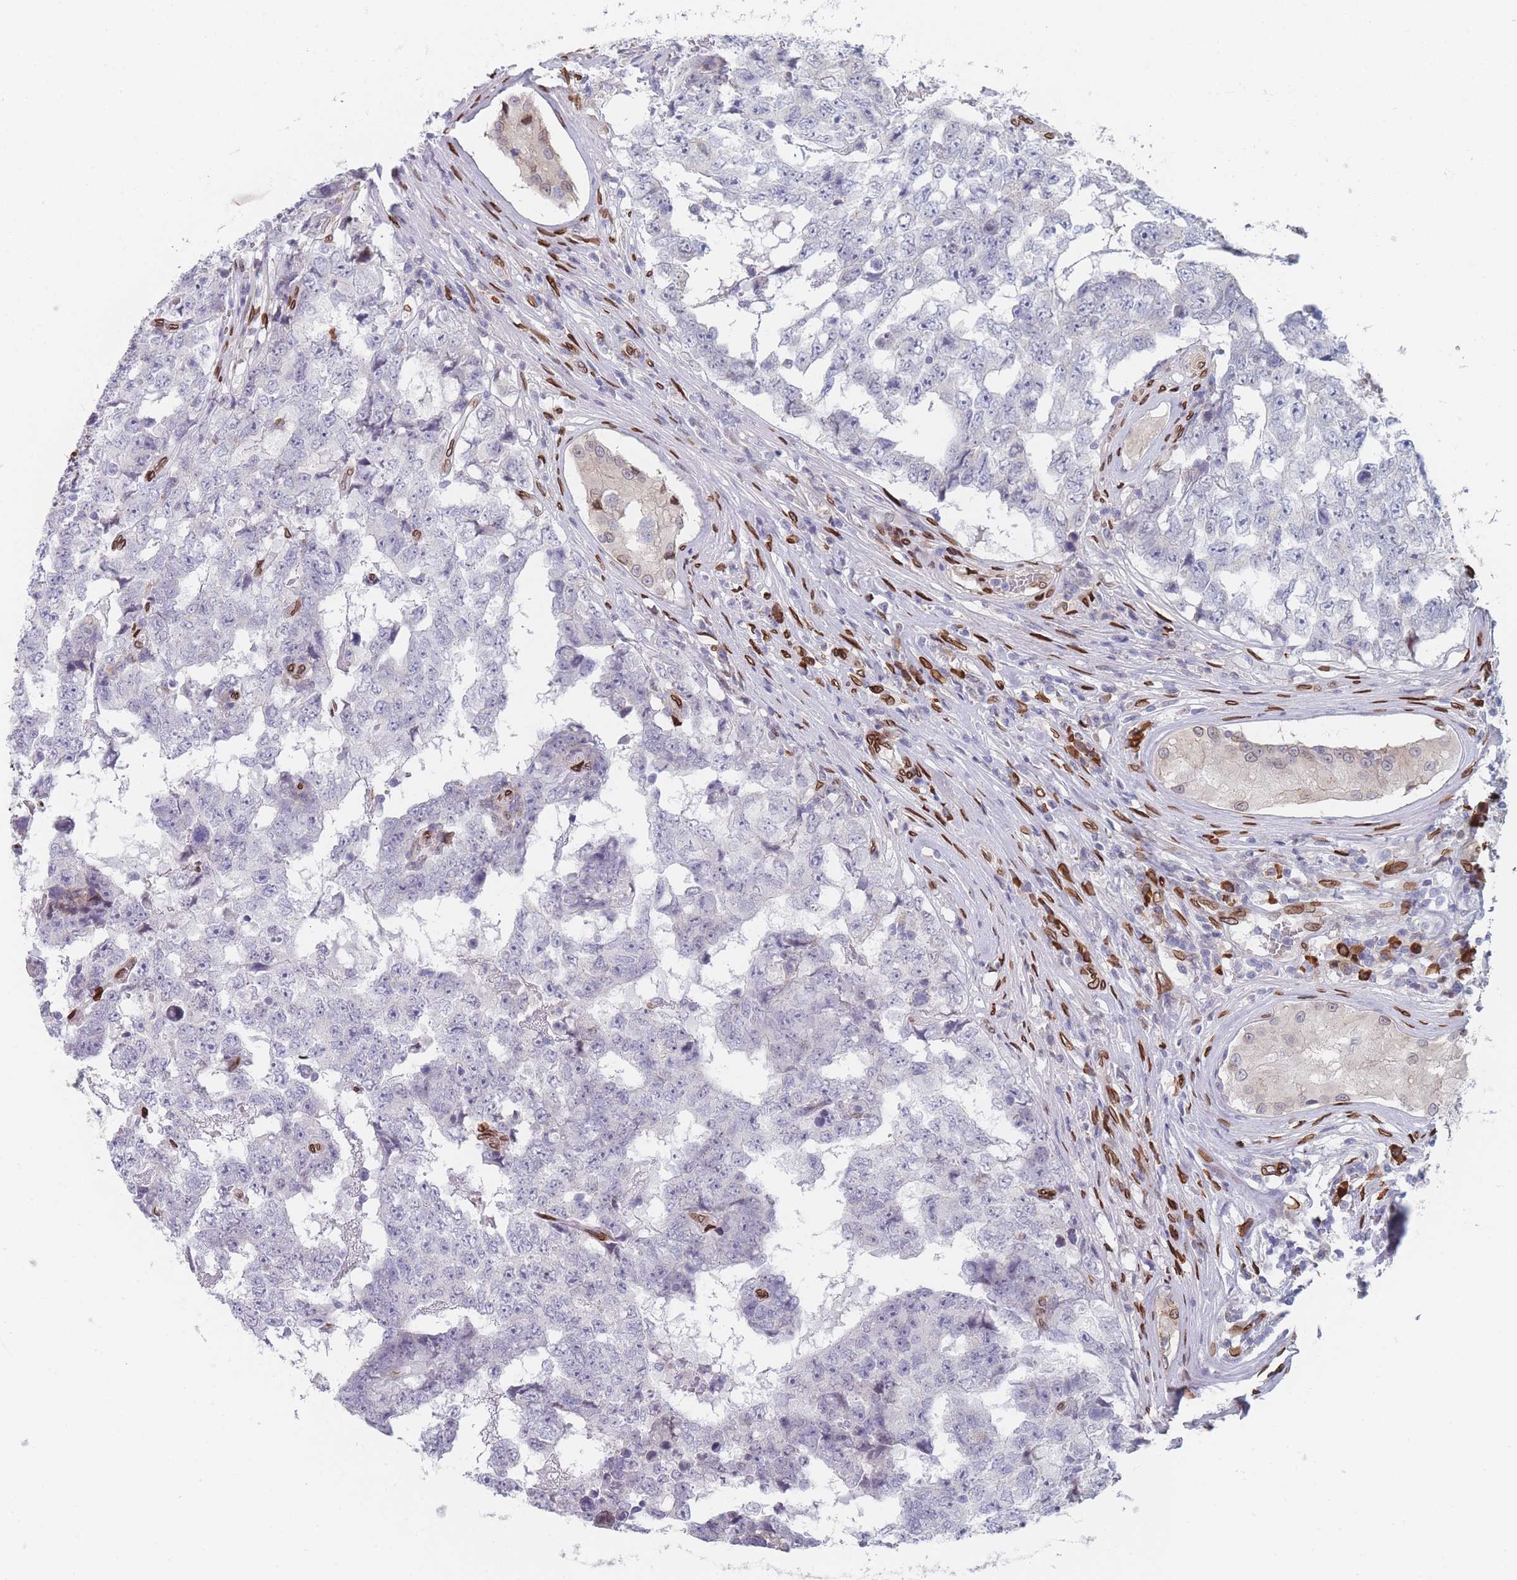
{"staining": {"intensity": "negative", "quantity": "none", "location": "none"}, "tissue": "testis cancer", "cell_type": "Tumor cells", "image_type": "cancer", "snomed": [{"axis": "morphology", "description": "Carcinoma, Embryonal, NOS"}, {"axis": "topography", "description": "Testis"}], "caption": "The histopathology image shows no significant positivity in tumor cells of testis cancer (embryonal carcinoma). Brightfield microscopy of IHC stained with DAB (brown) and hematoxylin (blue), captured at high magnification.", "gene": "ZBTB1", "patient": {"sex": "male", "age": 25}}